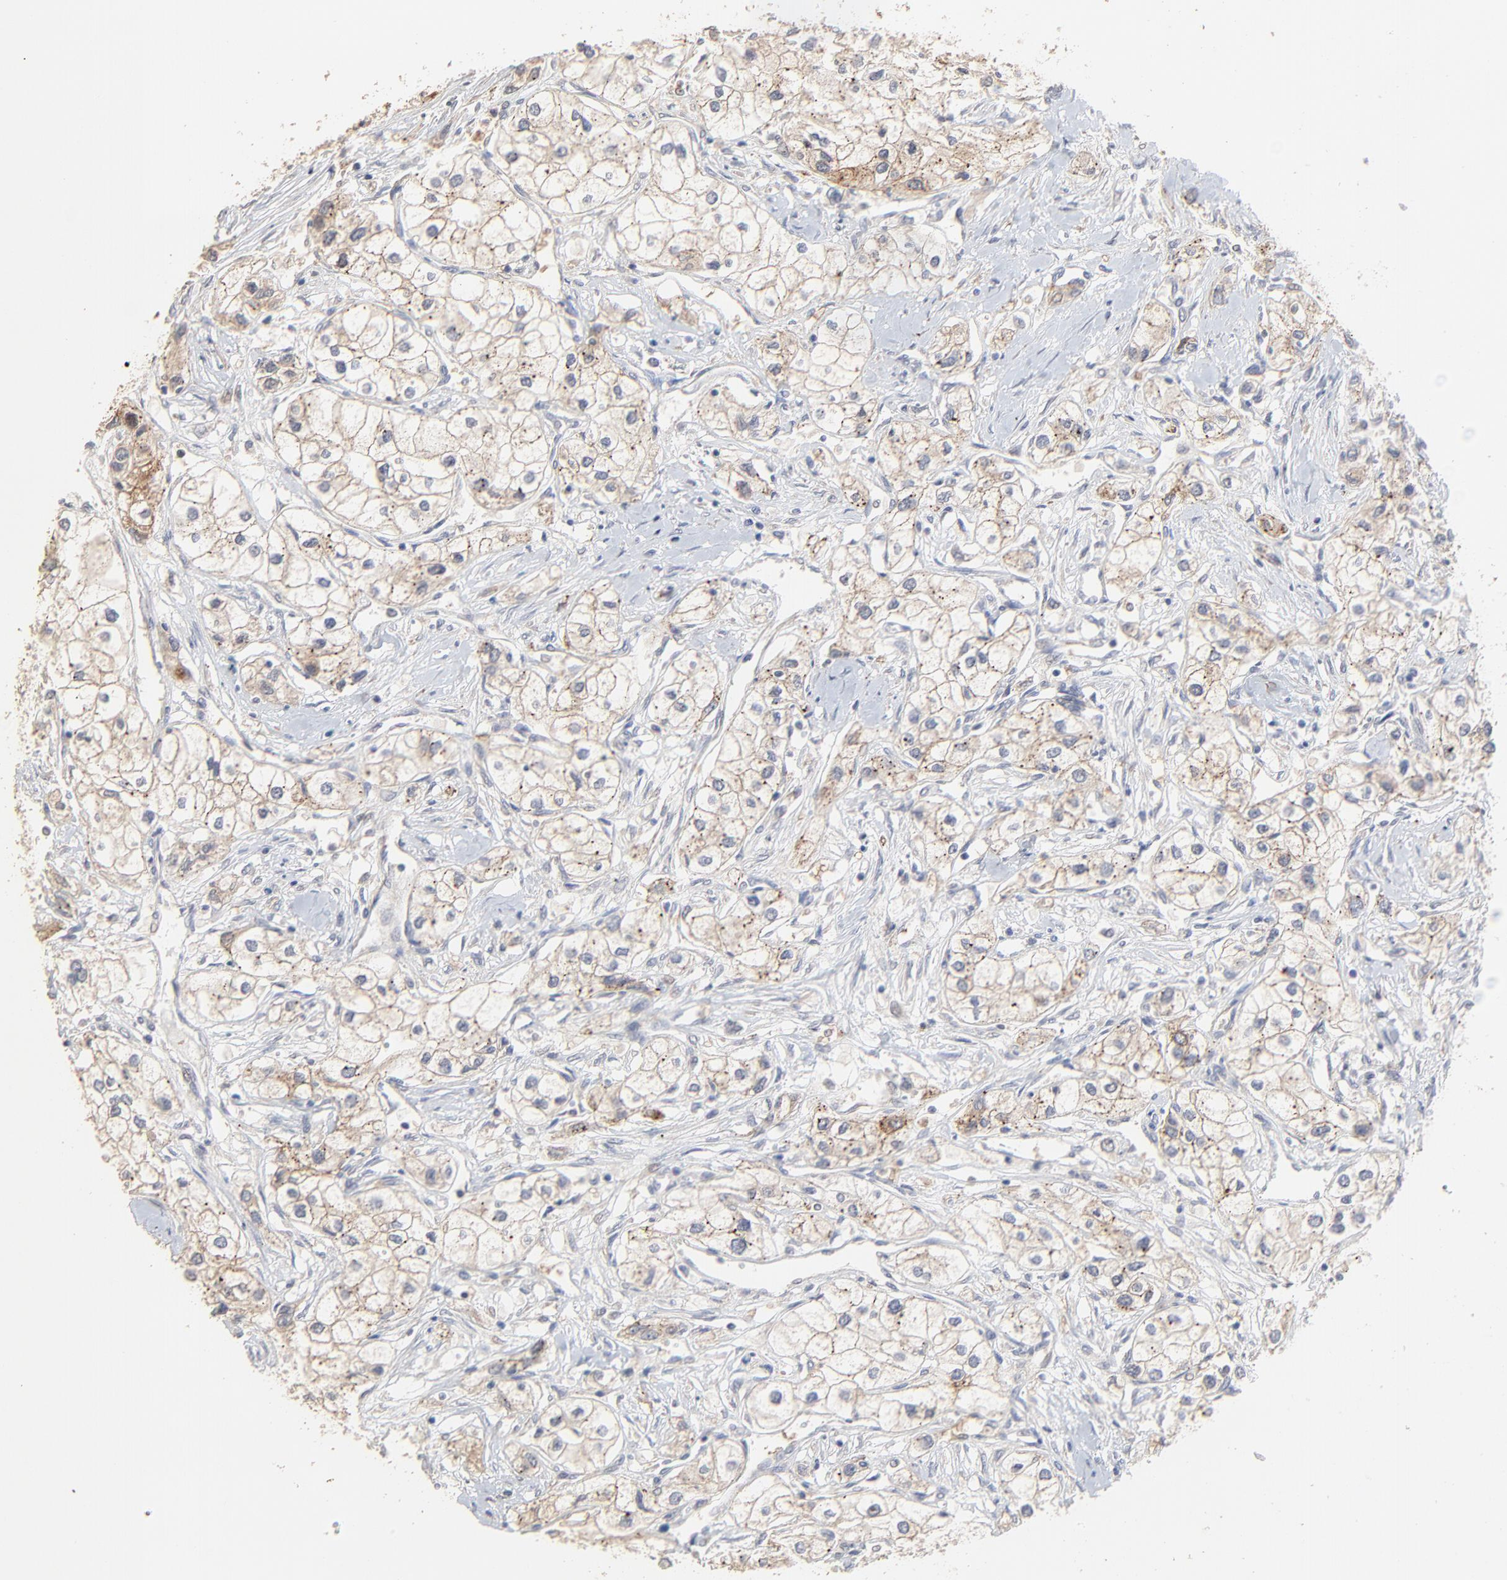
{"staining": {"intensity": "moderate", "quantity": ">75%", "location": "cytoplasmic/membranous"}, "tissue": "renal cancer", "cell_type": "Tumor cells", "image_type": "cancer", "snomed": [{"axis": "morphology", "description": "Adenocarcinoma, NOS"}, {"axis": "topography", "description": "Kidney"}], "caption": "Protein staining of renal adenocarcinoma tissue shows moderate cytoplasmic/membranous staining in about >75% of tumor cells.", "gene": "FANCB", "patient": {"sex": "male", "age": 57}}